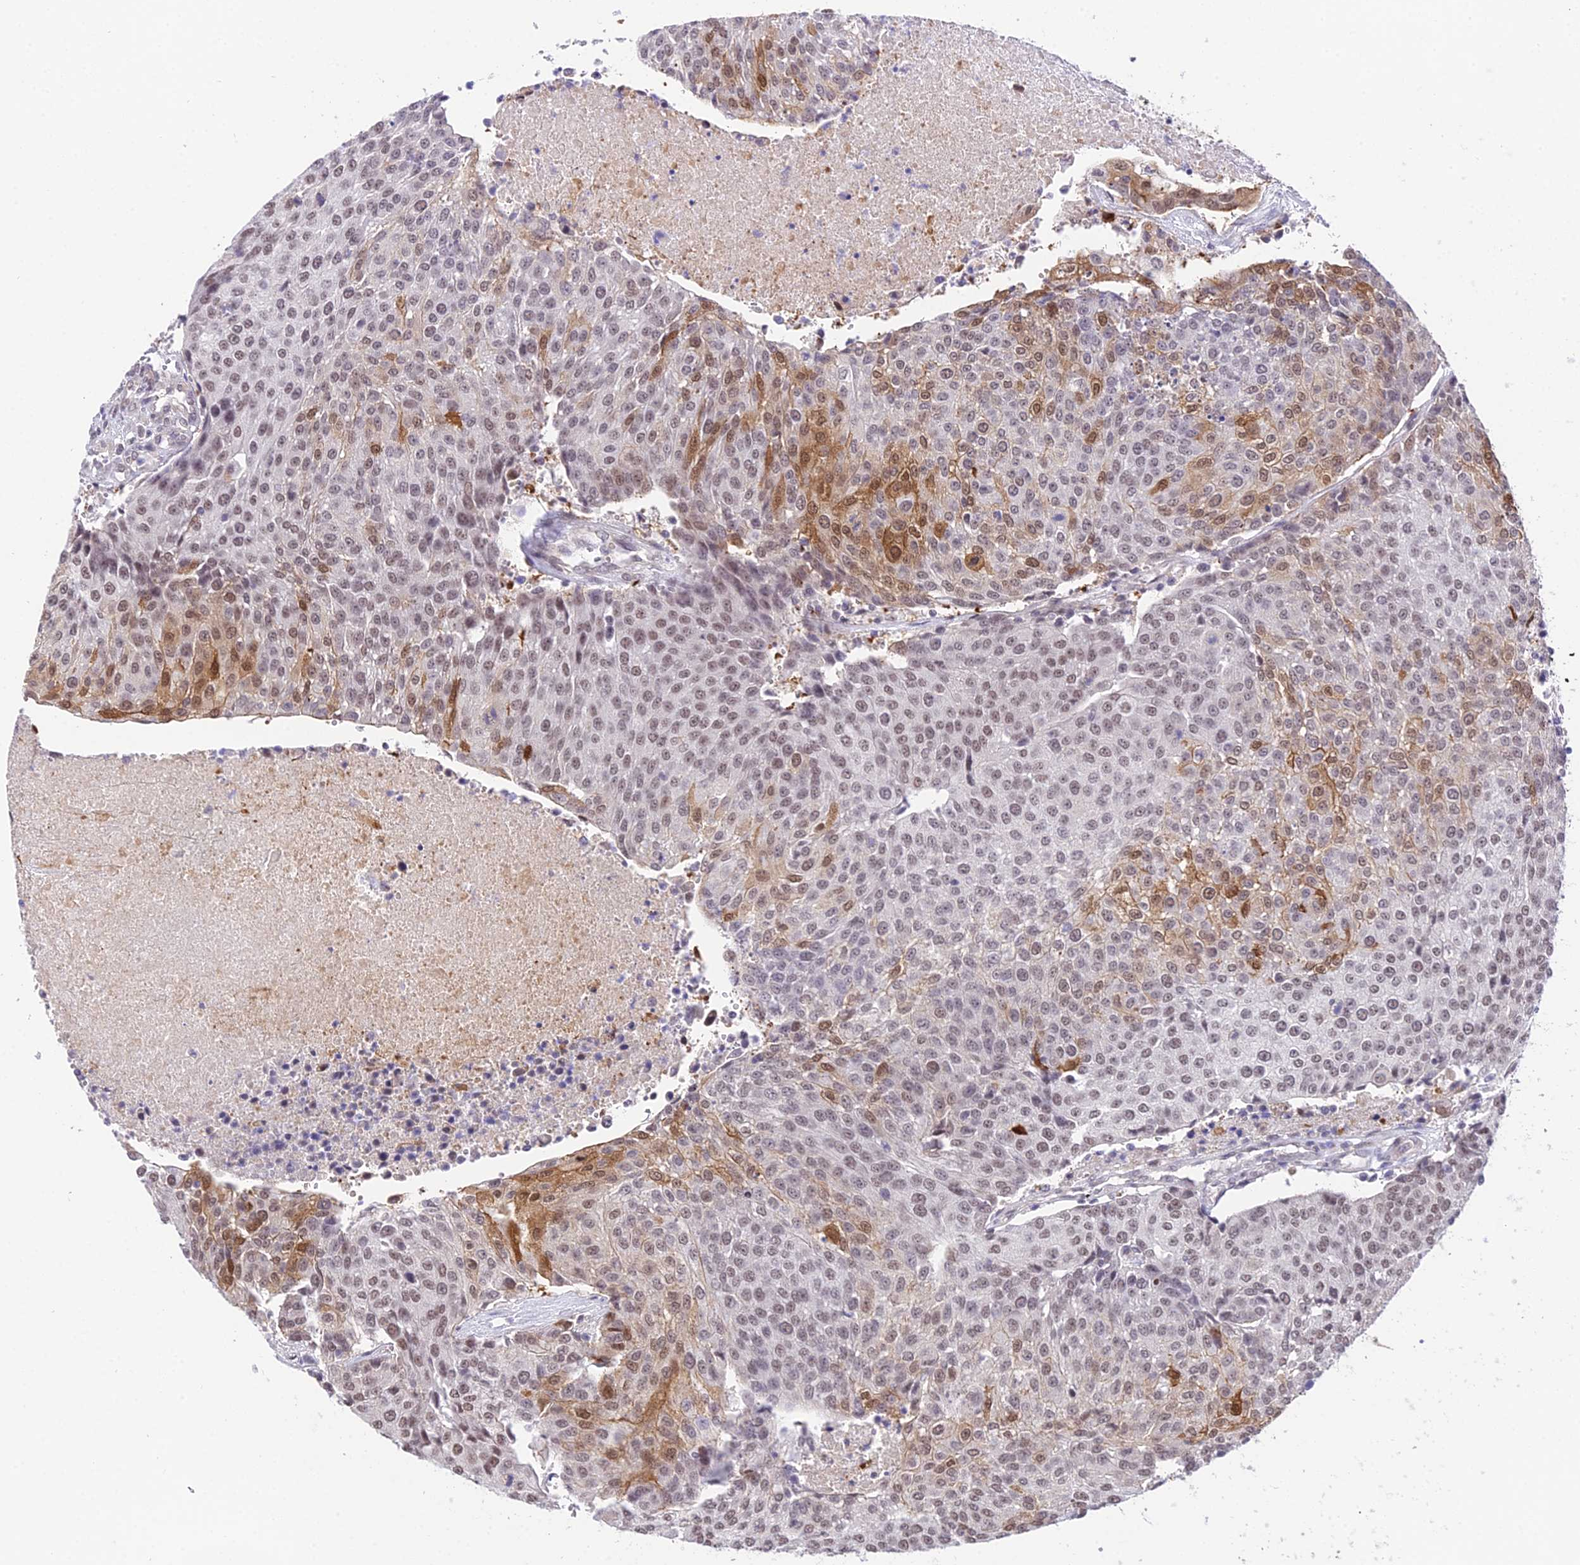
{"staining": {"intensity": "moderate", "quantity": "<25%", "location": "cytoplasmic/membranous,nuclear"}, "tissue": "urothelial cancer", "cell_type": "Tumor cells", "image_type": "cancer", "snomed": [{"axis": "morphology", "description": "Urothelial carcinoma, High grade"}, {"axis": "topography", "description": "Urinary bladder"}], "caption": "IHC staining of urothelial cancer, which displays low levels of moderate cytoplasmic/membranous and nuclear staining in approximately <25% of tumor cells indicating moderate cytoplasmic/membranous and nuclear protein staining. The staining was performed using DAB (brown) for protein detection and nuclei were counterstained in hematoxylin (blue).", "gene": "POLR2I", "patient": {"sex": "female", "age": 85}}